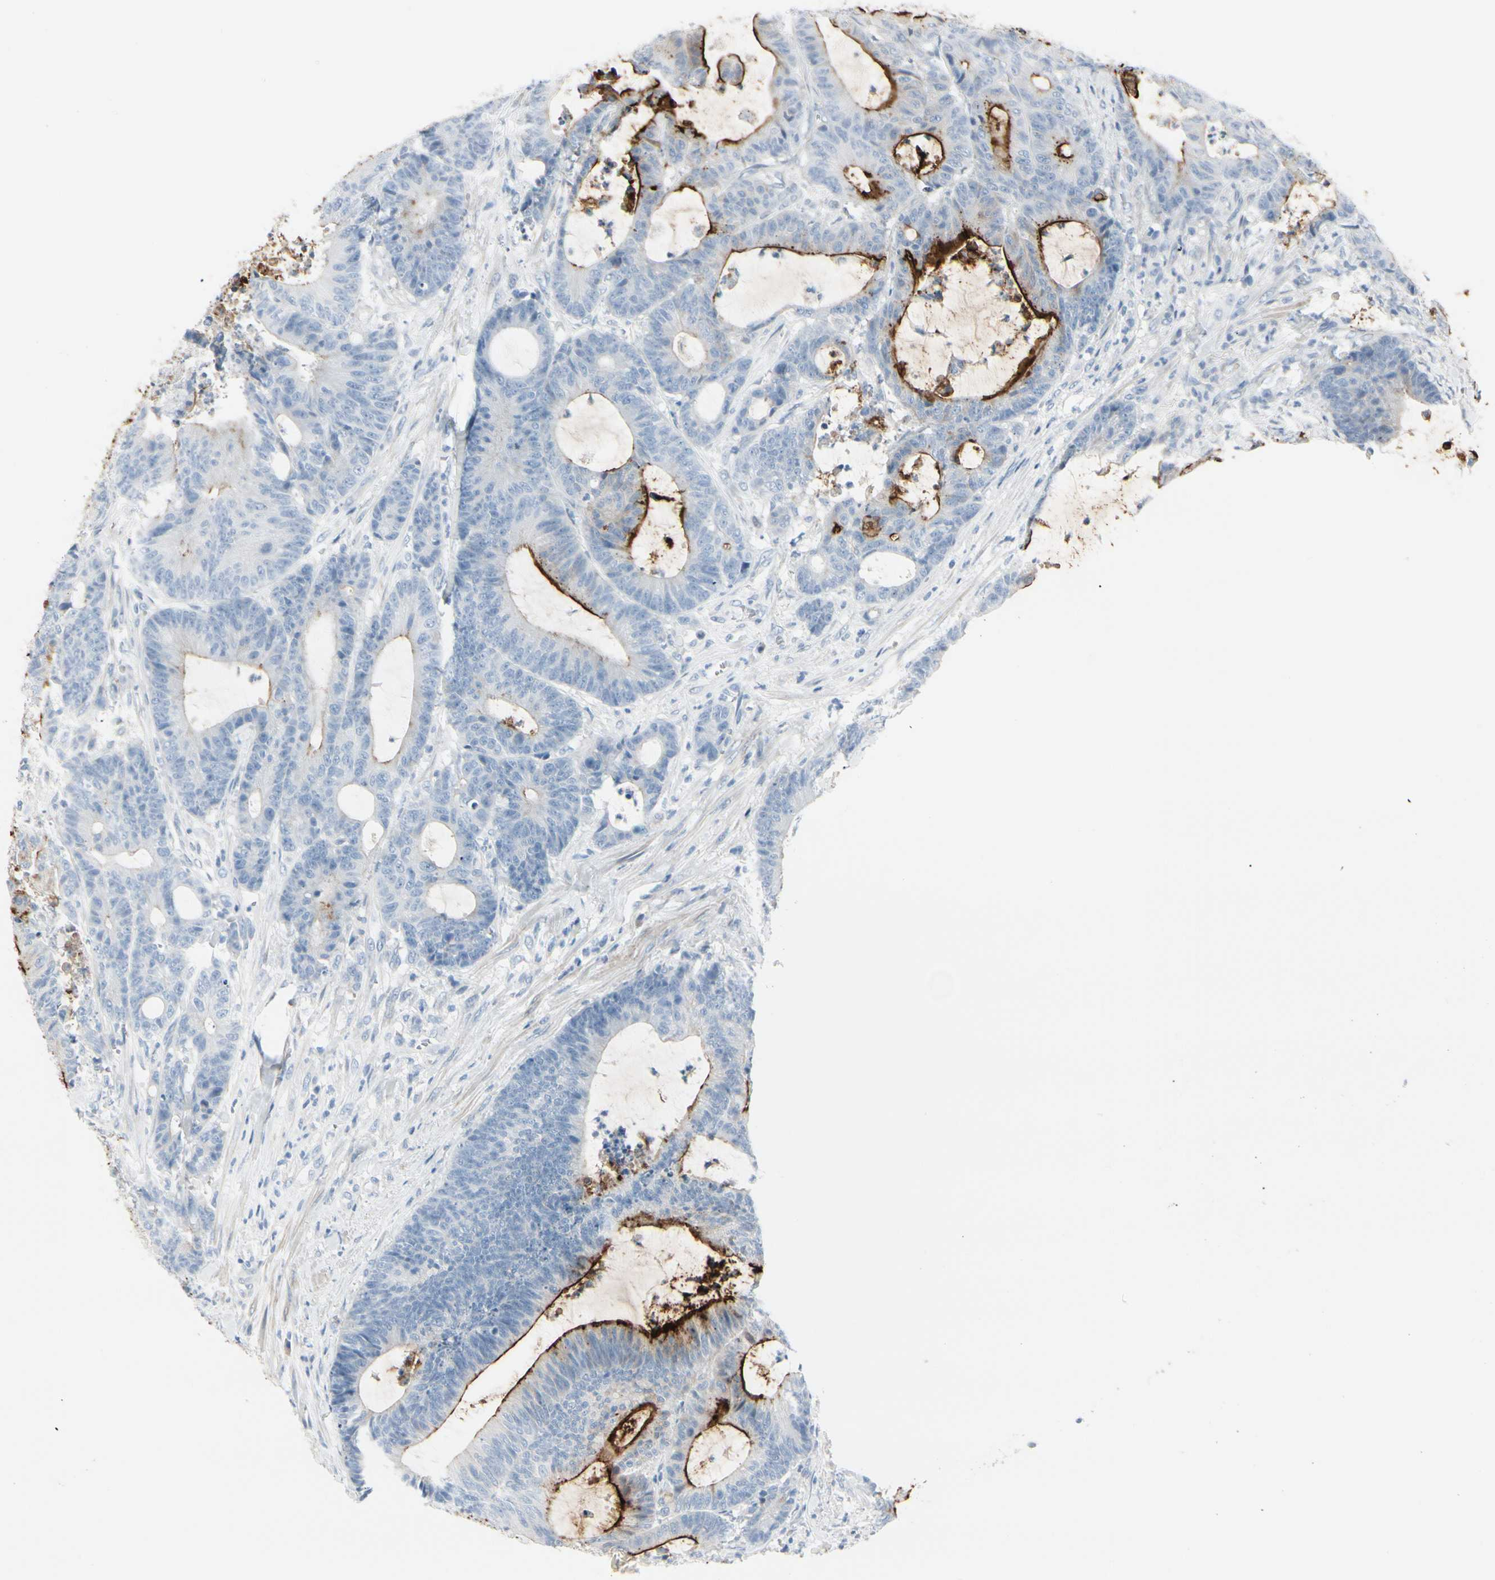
{"staining": {"intensity": "moderate", "quantity": "25%-75%", "location": "cytoplasmic/membranous"}, "tissue": "colorectal cancer", "cell_type": "Tumor cells", "image_type": "cancer", "snomed": [{"axis": "morphology", "description": "Adenocarcinoma, NOS"}, {"axis": "topography", "description": "Colon"}], "caption": "Immunohistochemical staining of human adenocarcinoma (colorectal) displays medium levels of moderate cytoplasmic/membranous protein staining in about 25%-75% of tumor cells.", "gene": "CDHR5", "patient": {"sex": "female", "age": 84}}